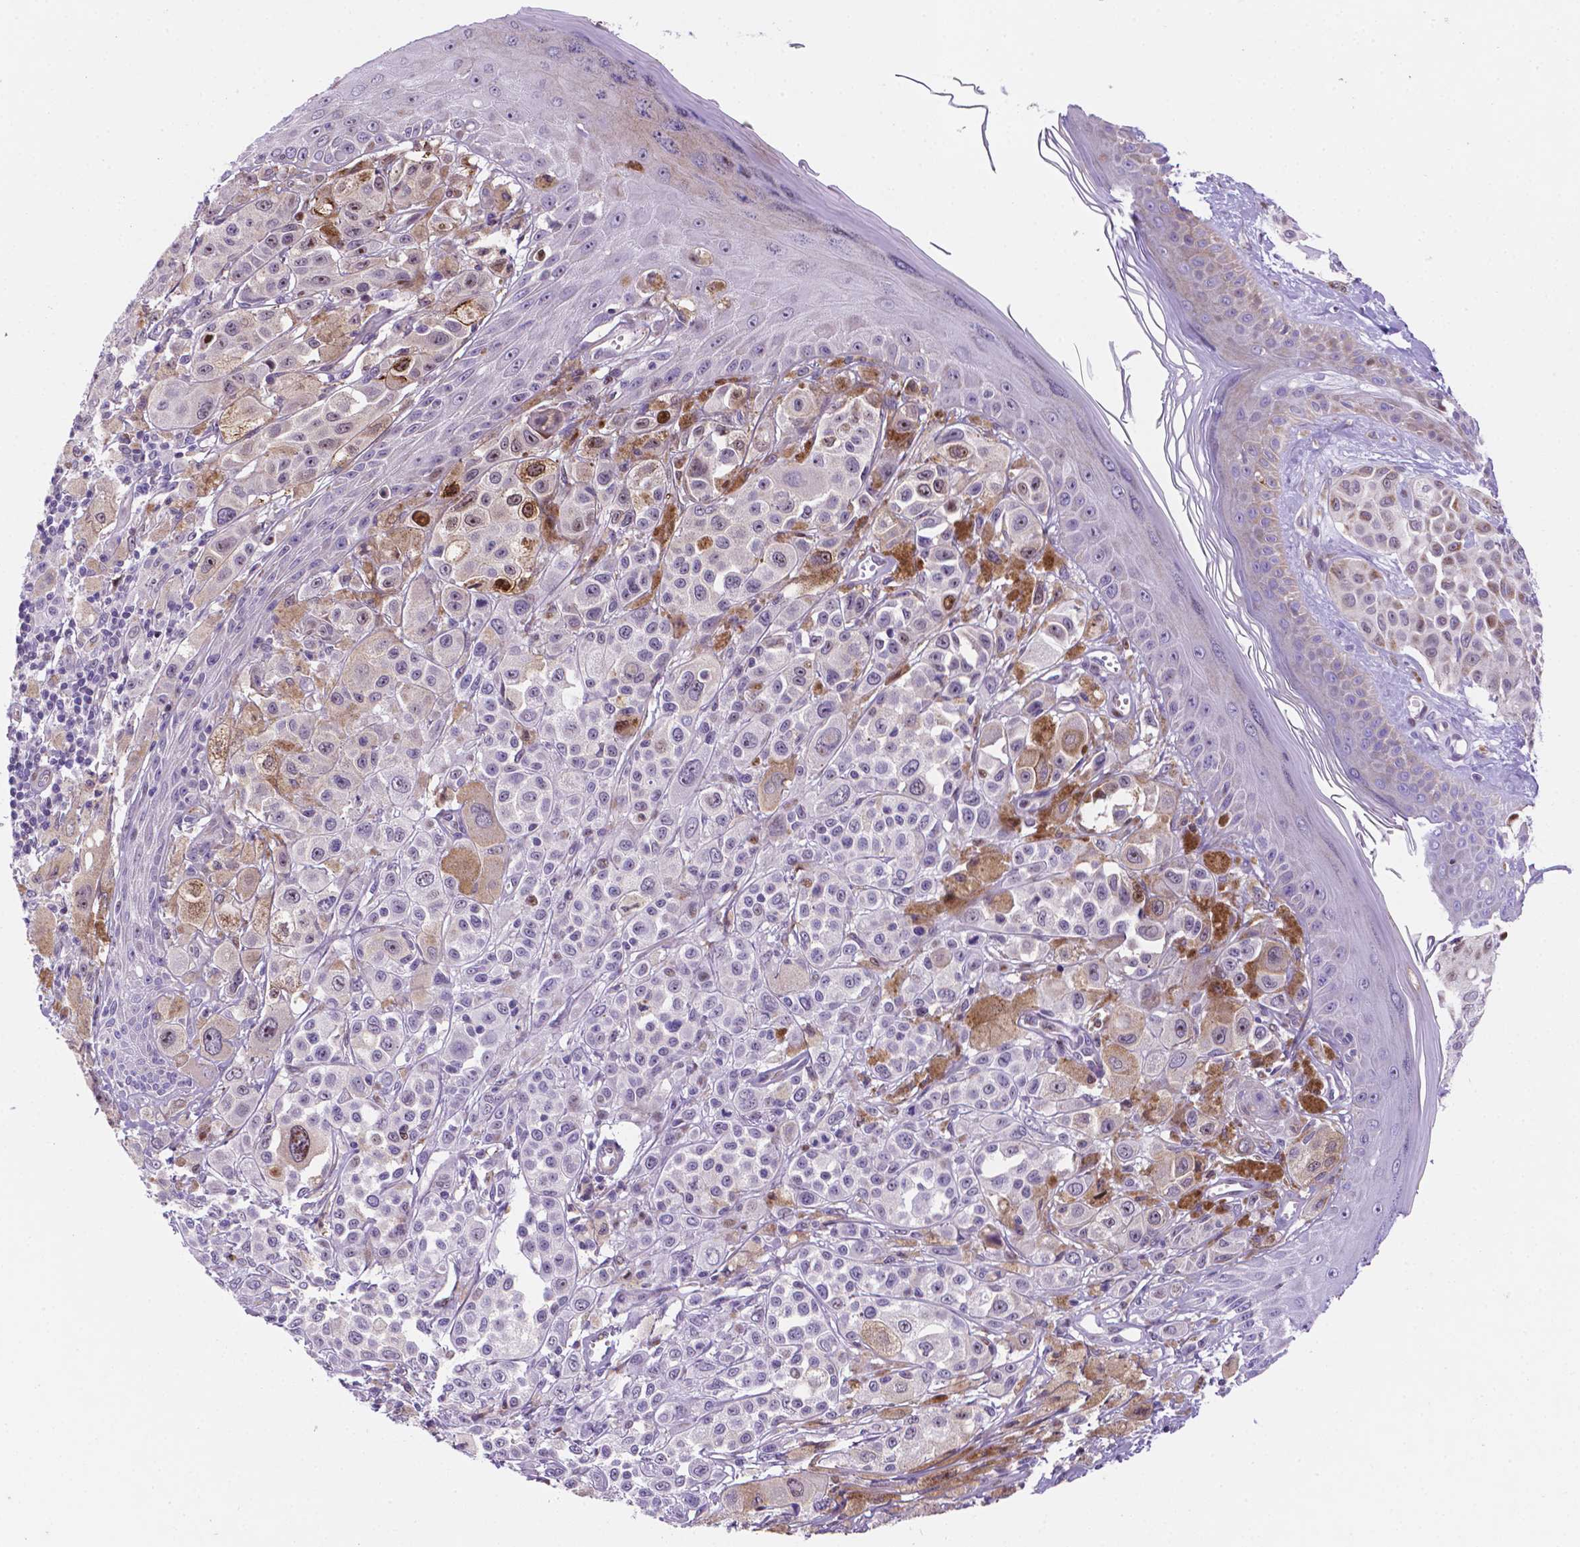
{"staining": {"intensity": "strong", "quantity": "<25%", "location": "nuclear"}, "tissue": "melanoma", "cell_type": "Tumor cells", "image_type": "cancer", "snomed": [{"axis": "morphology", "description": "Malignant melanoma, NOS"}, {"axis": "topography", "description": "Skin"}], "caption": "Immunohistochemical staining of malignant melanoma displays medium levels of strong nuclear positivity in about <25% of tumor cells. (Stains: DAB in brown, nuclei in blue, Microscopy: brightfield microscopy at high magnification).", "gene": "TM4SF20", "patient": {"sex": "male", "age": 67}}